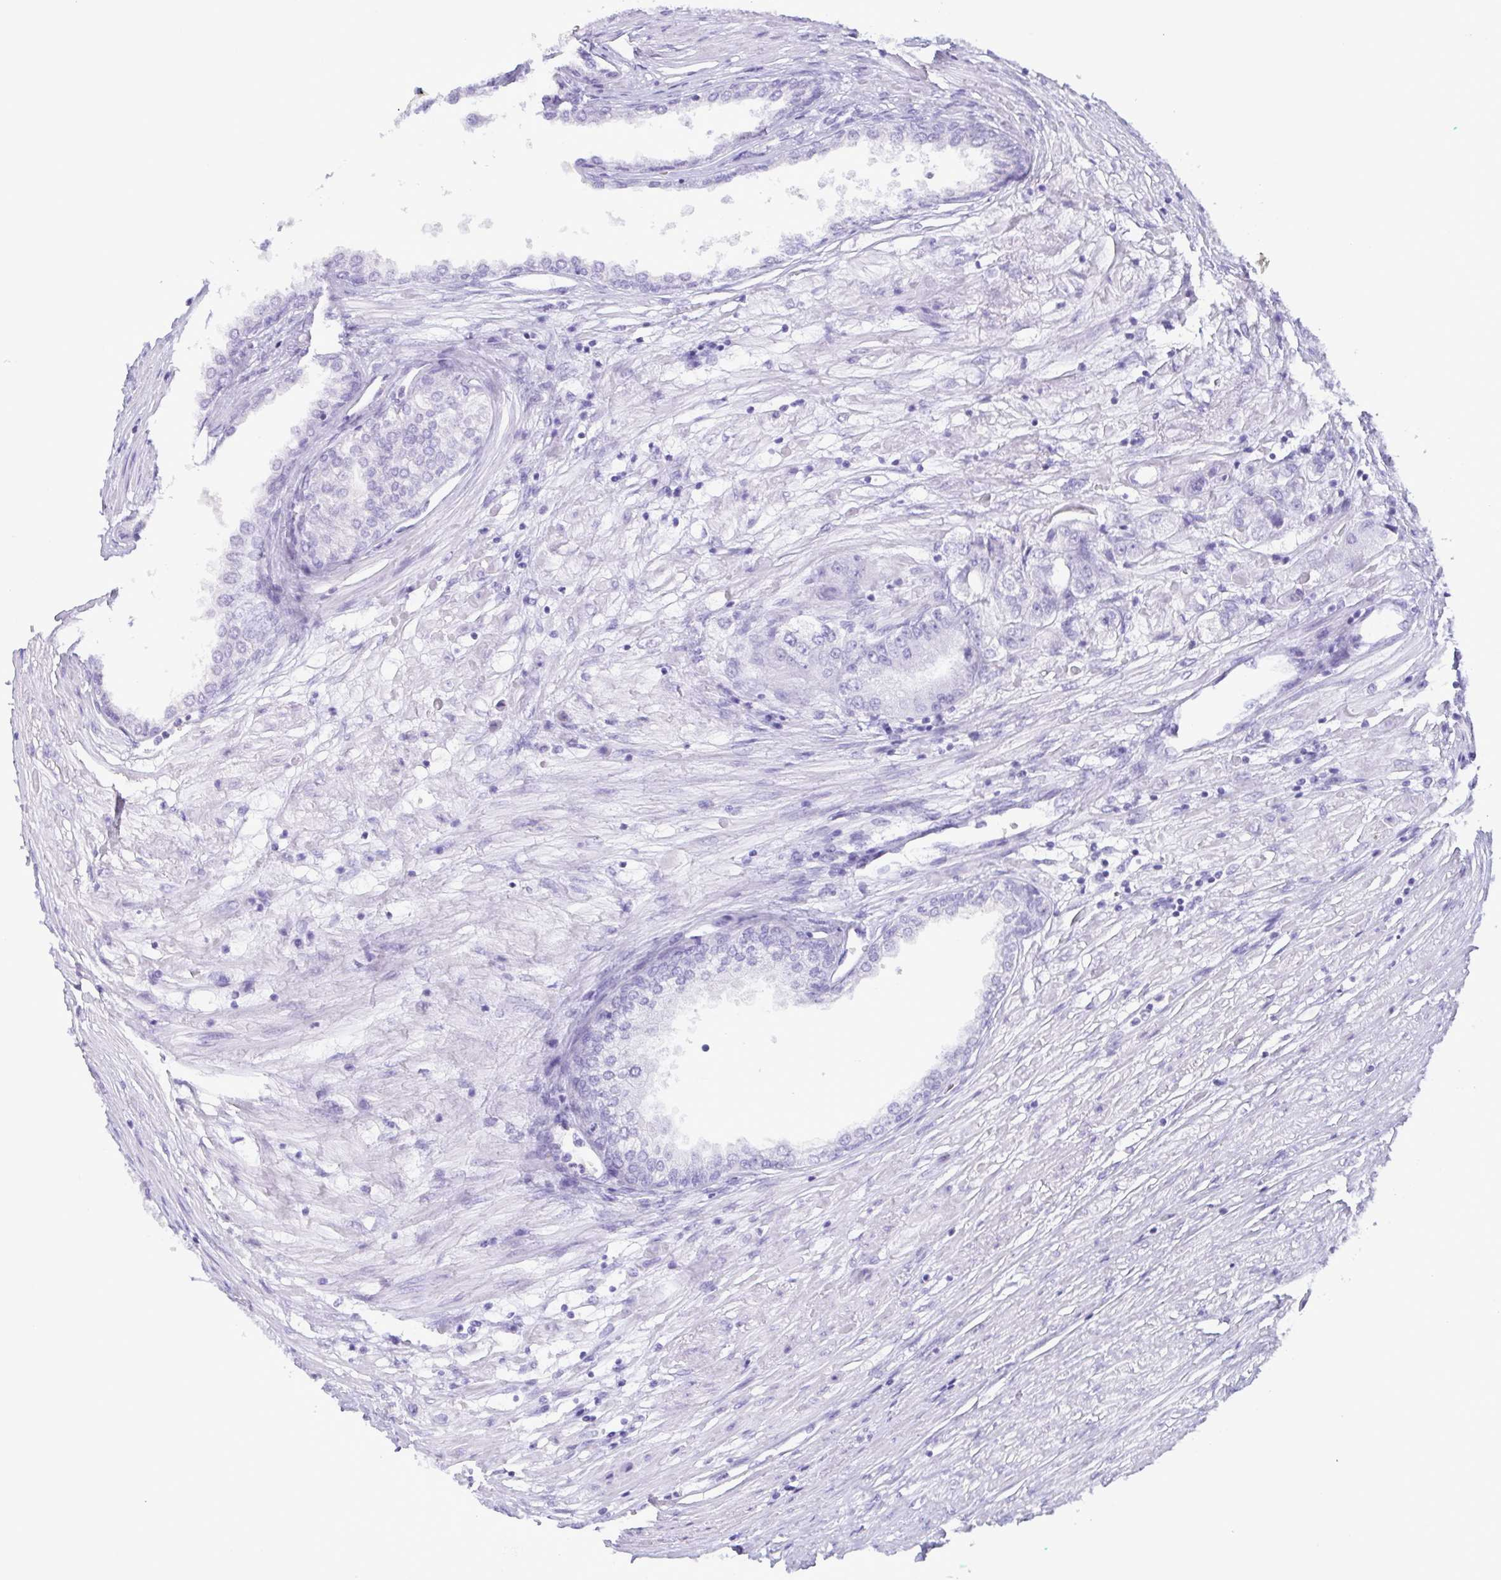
{"staining": {"intensity": "negative", "quantity": "none", "location": "none"}, "tissue": "prostate cancer", "cell_type": "Tumor cells", "image_type": "cancer", "snomed": [{"axis": "morphology", "description": "Adenocarcinoma, High grade"}, {"axis": "topography", "description": "Prostate"}], "caption": "Immunohistochemistry (IHC) image of human high-grade adenocarcinoma (prostate) stained for a protein (brown), which demonstrates no staining in tumor cells.", "gene": "LTF", "patient": {"sex": "male", "age": 61}}